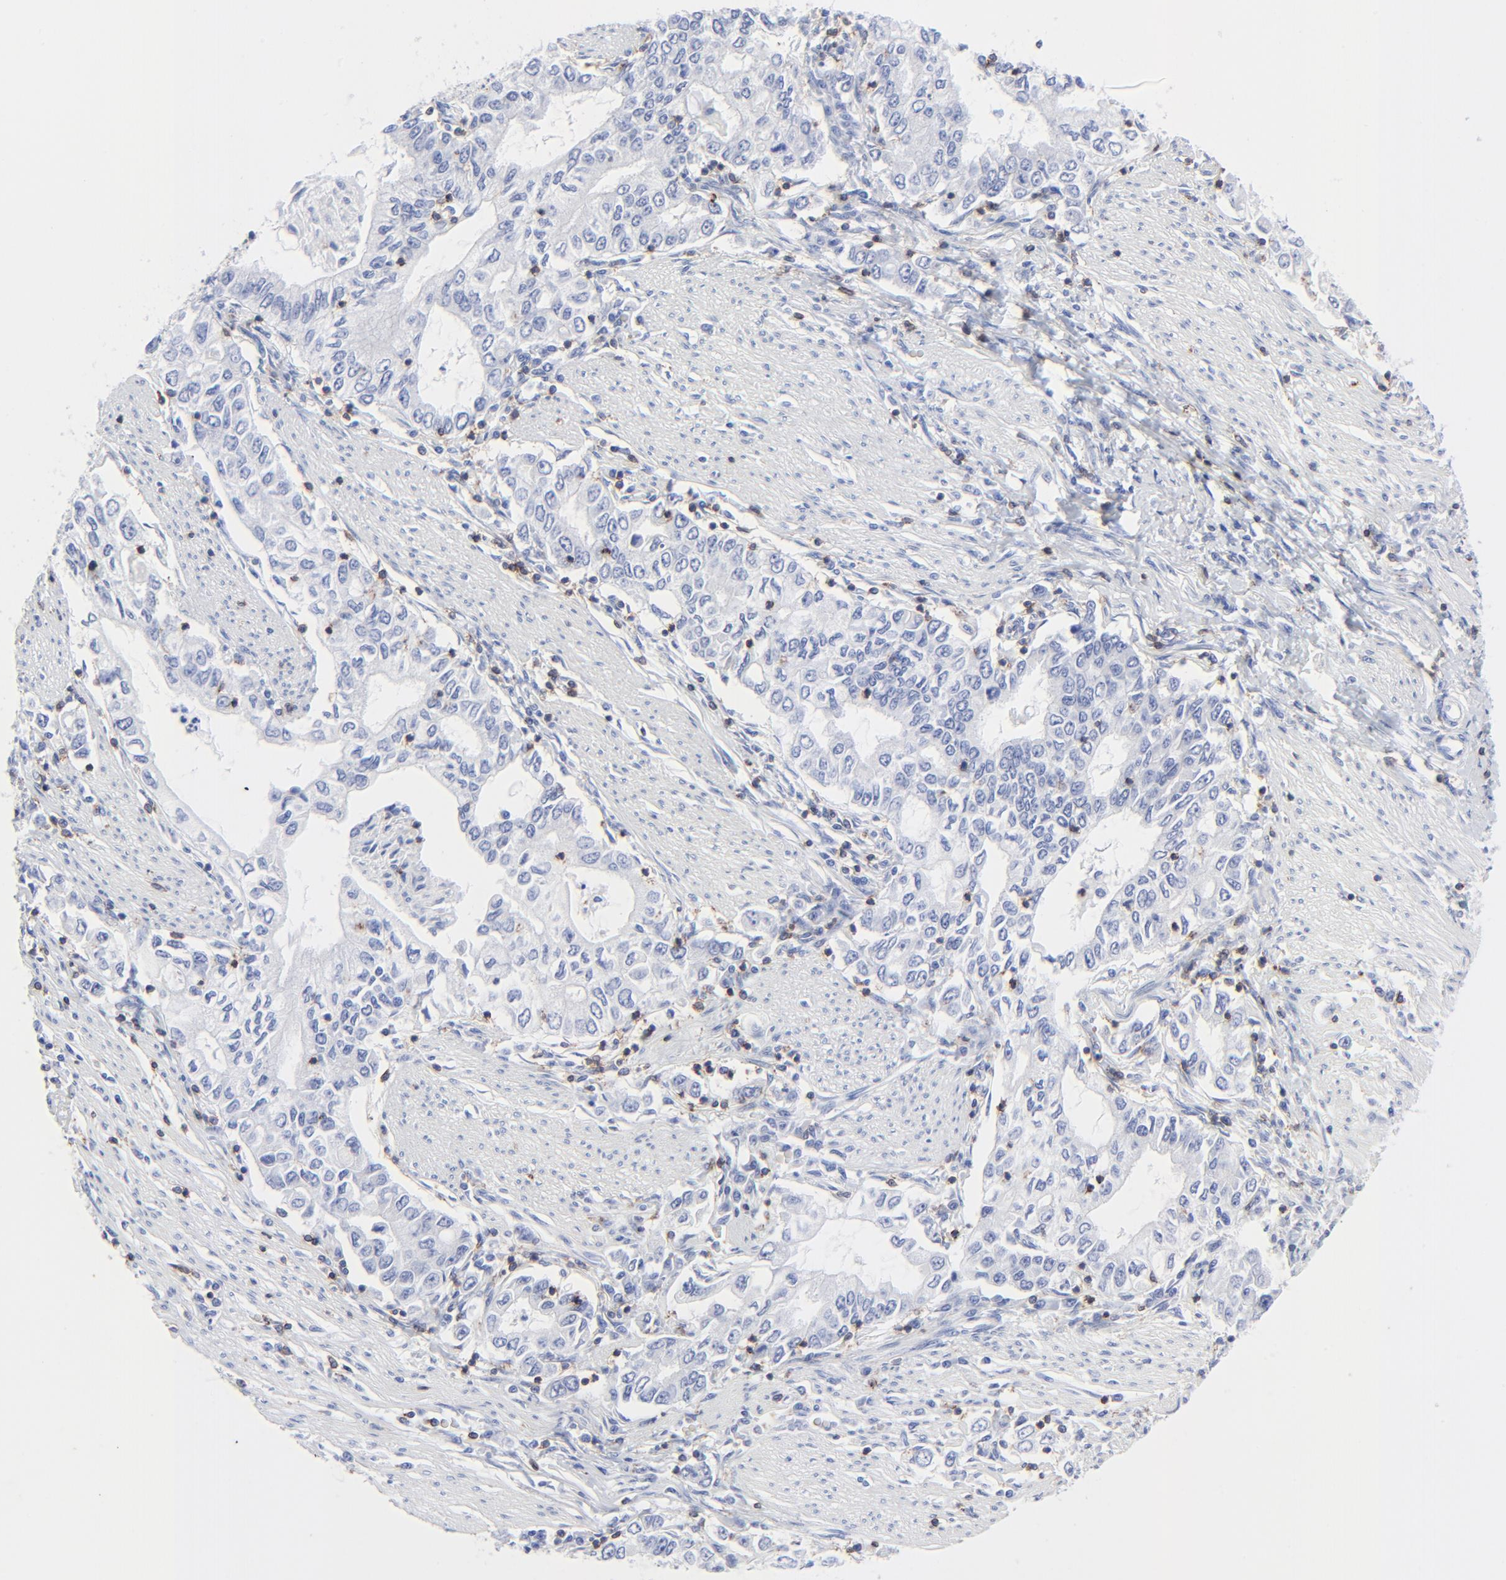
{"staining": {"intensity": "negative", "quantity": "none", "location": "none"}, "tissue": "stomach cancer", "cell_type": "Tumor cells", "image_type": "cancer", "snomed": [{"axis": "morphology", "description": "Adenocarcinoma, NOS"}, {"axis": "topography", "description": "Stomach, lower"}], "caption": "IHC histopathology image of human stomach cancer stained for a protein (brown), which exhibits no expression in tumor cells. (DAB (3,3'-diaminobenzidine) immunohistochemistry (IHC) with hematoxylin counter stain).", "gene": "LCK", "patient": {"sex": "female", "age": 72}}